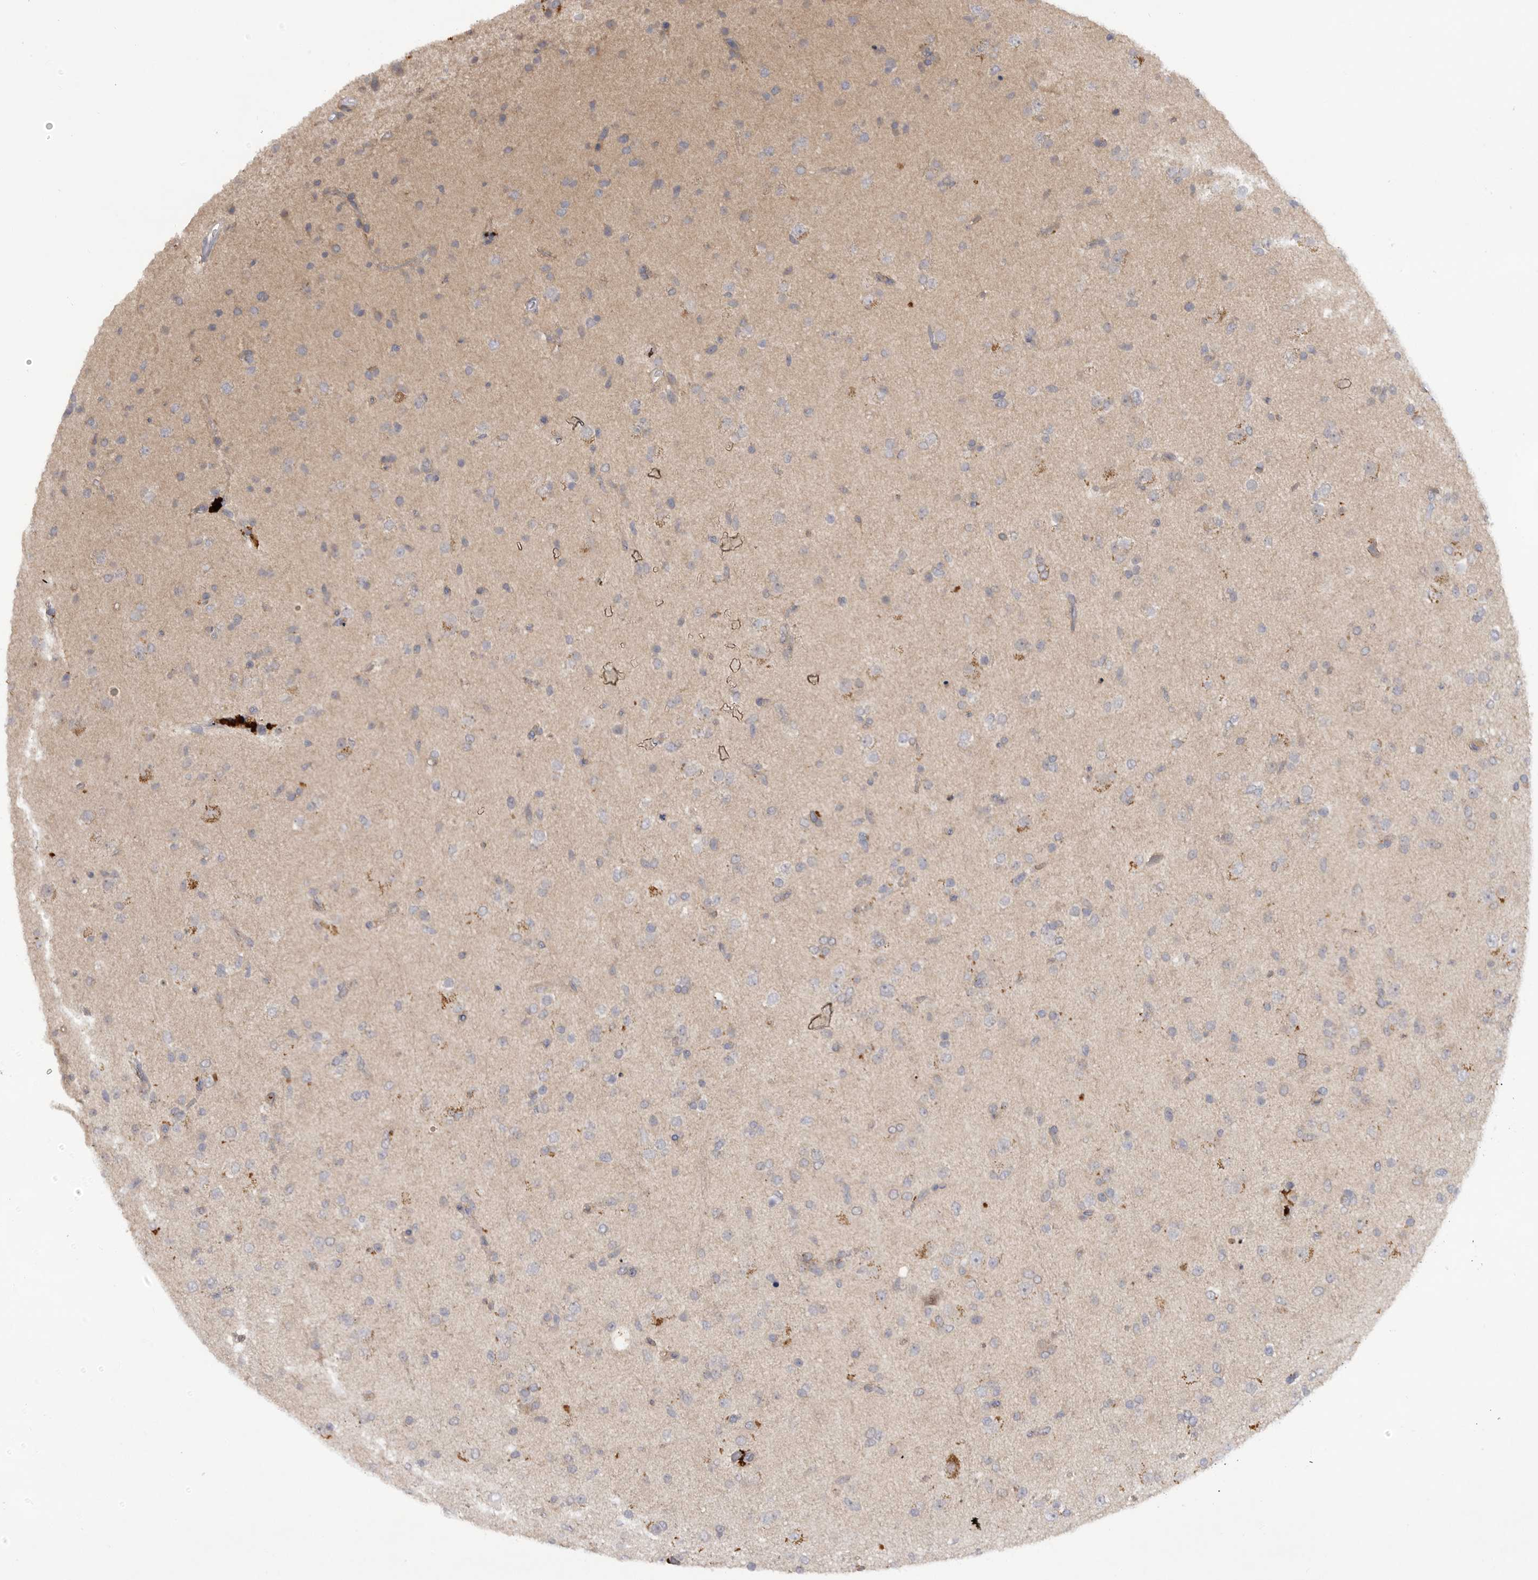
{"staining": {"intensity": "negative", "quantity": "none", "location": "none"}, "tissue": "glioma", "cell_type": "Tumor cells", "image_type": "cancer", "snomed": [{"axis": "morphology", "description": "Glioma, malignant, Low grade"}, {"axis": "topography", "description": "Brain"}], "caption": "IHC of malignant low-grade glioma shows no staining in tumor cells.", "gene": "DHDDS", "patient": {"sex": "male", "age": 65}}